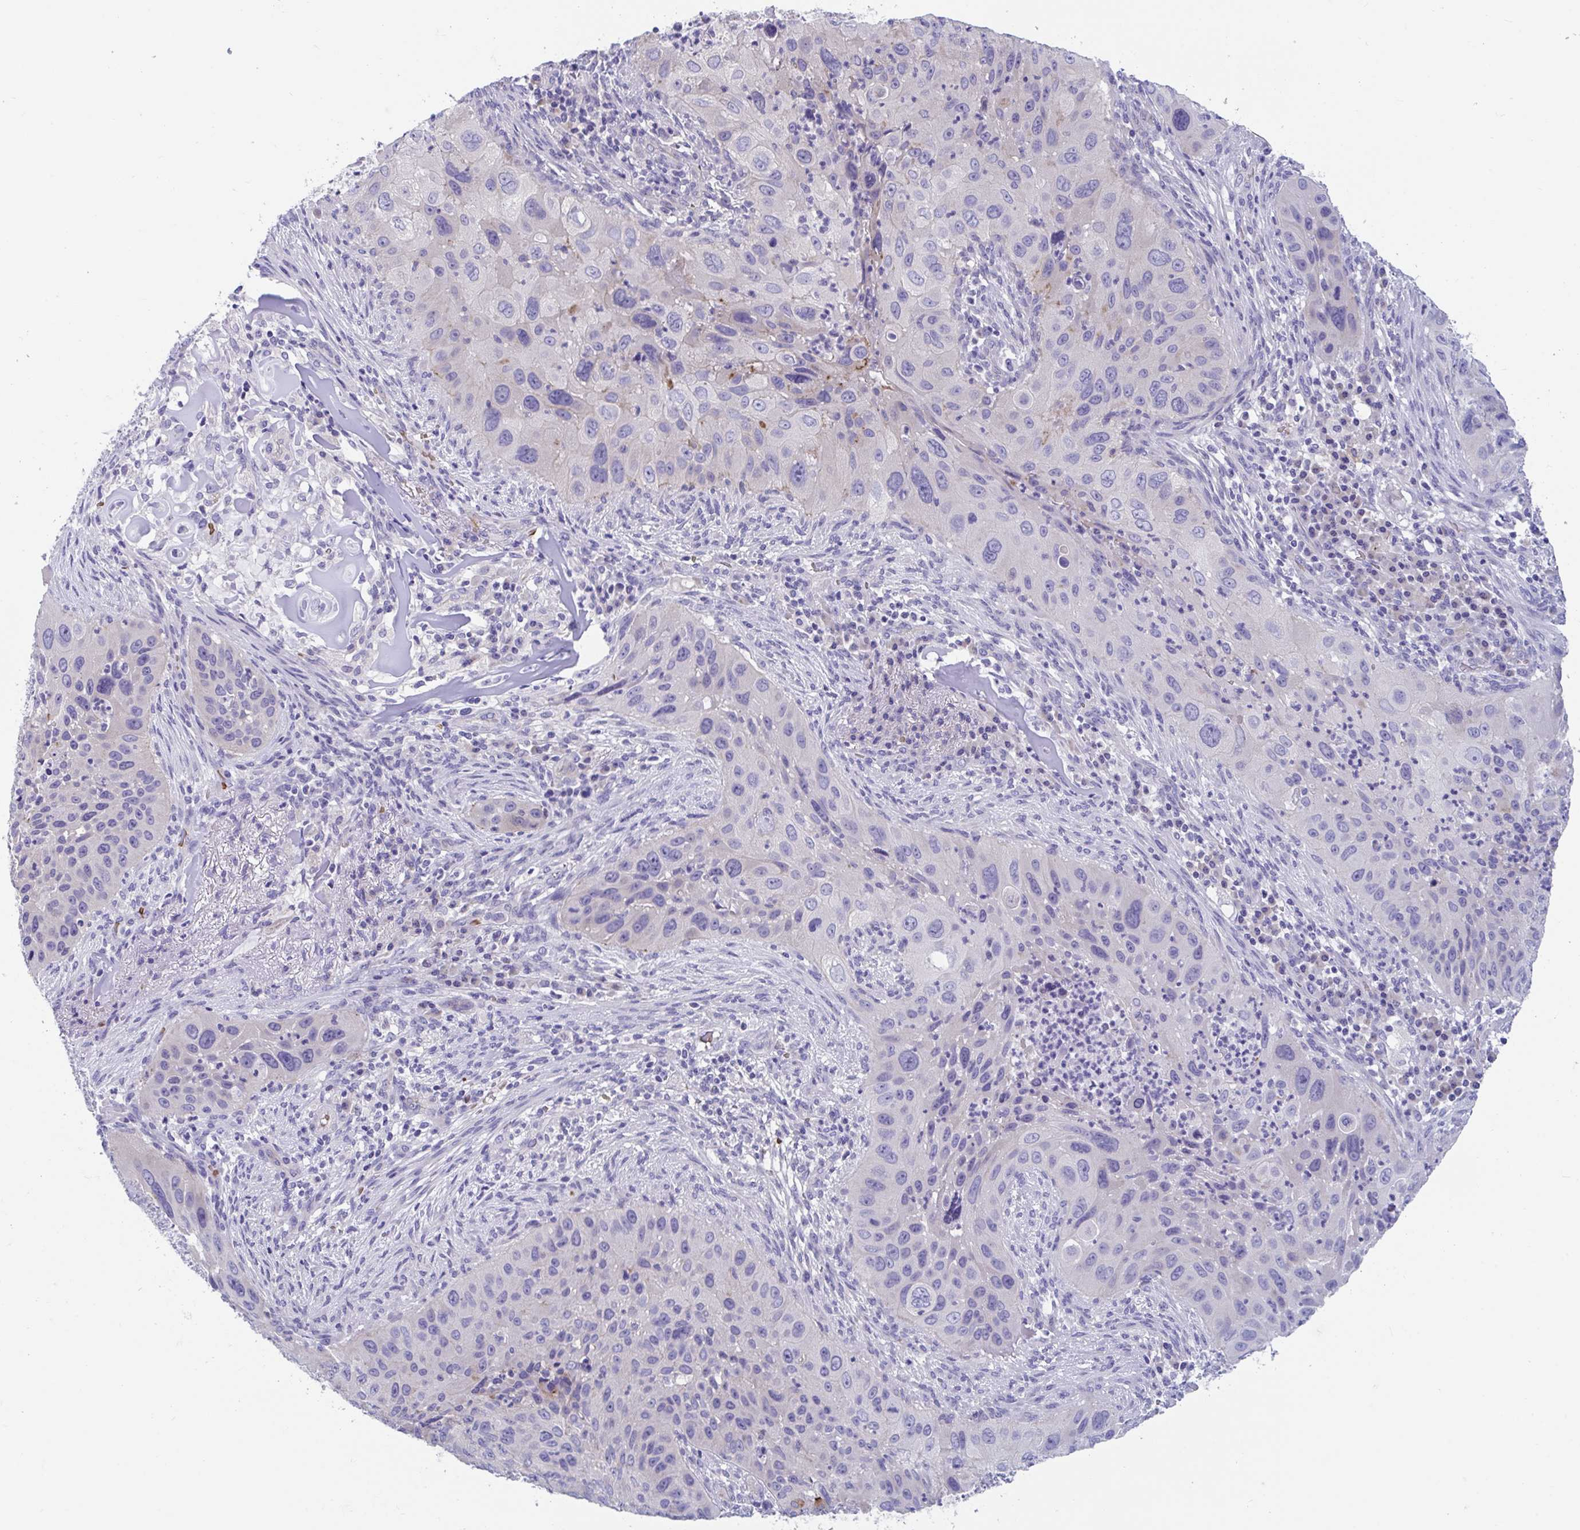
{"staining": {"intensity": "negative", "quantity": "none", "location": "none"}, "tissue": "lung cancer", "cell_type": "Tumor cells", "image_type": "cancer", "snomed": [{"axis": "morphology", "description": "Squamous cell carcinoma, NOS"}, {"axis": "topography", "description": "Lung"}], "caption": "Lung squamous cell carcinoma was stained to show a protein in brown. There is no significant positivity in tumor cells.", "gene": "TTC30B", "patient": {"sex": "male", "age": 63}}